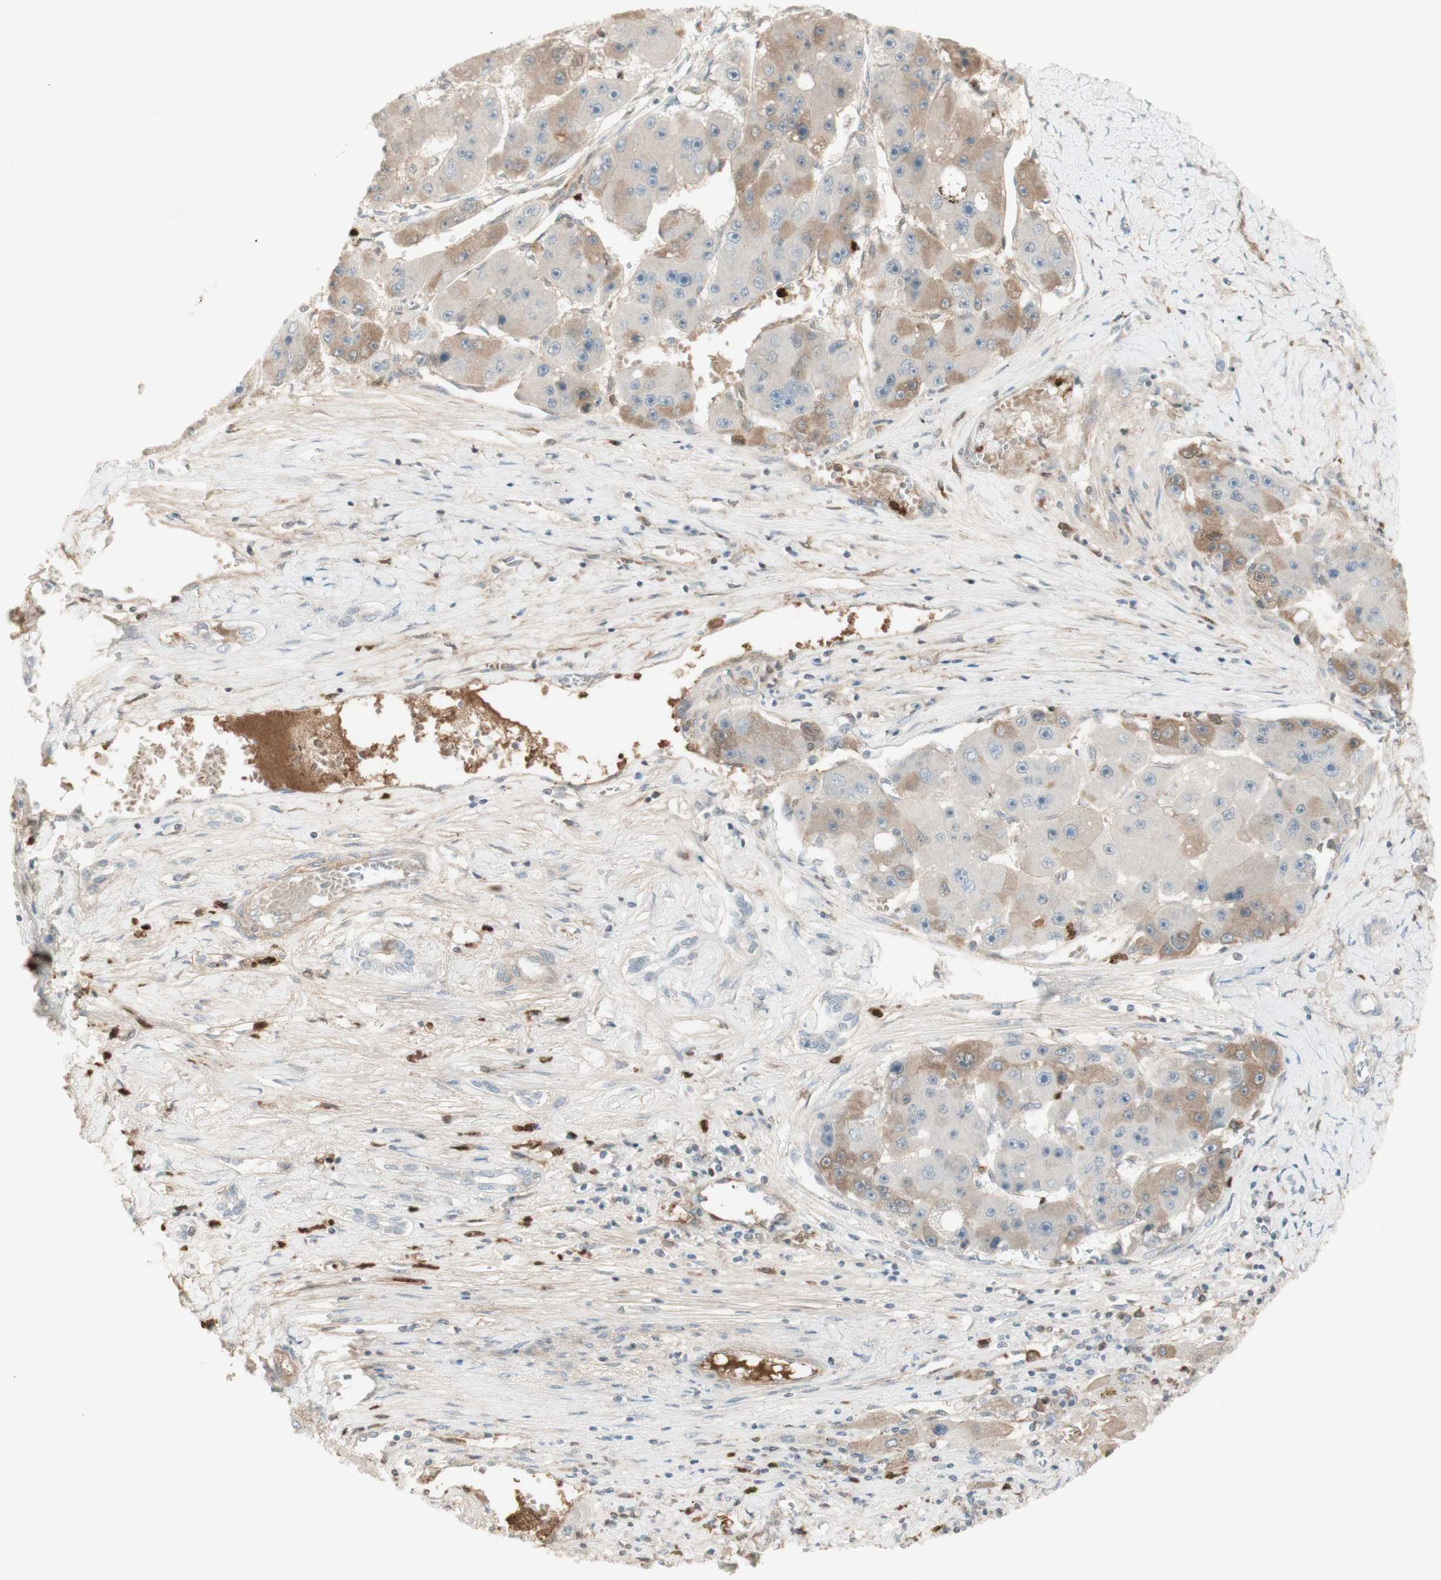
{"staining": {"intensity": "weak", "quantity": "25%-75%", "location": "cytoplasmic/membranous"}, "tissue": "liver cancer", "cell_type": "Tumor cells", "image_type": "cancer", "snomed": [{"axis": "morphology", "description": "Carcinoma, Hepatocellular, NOS"}, {"axis": "topography", "description": "Liver"}], "caption": "The image demonstrates a brown stain indicating the presence of a protein in the cytoplasmic/membranous of tumor cells in liver cancer (hepatocellular carcinoma).", "gene": "NID1", "patient": {"sex": "female", "age": 61}}